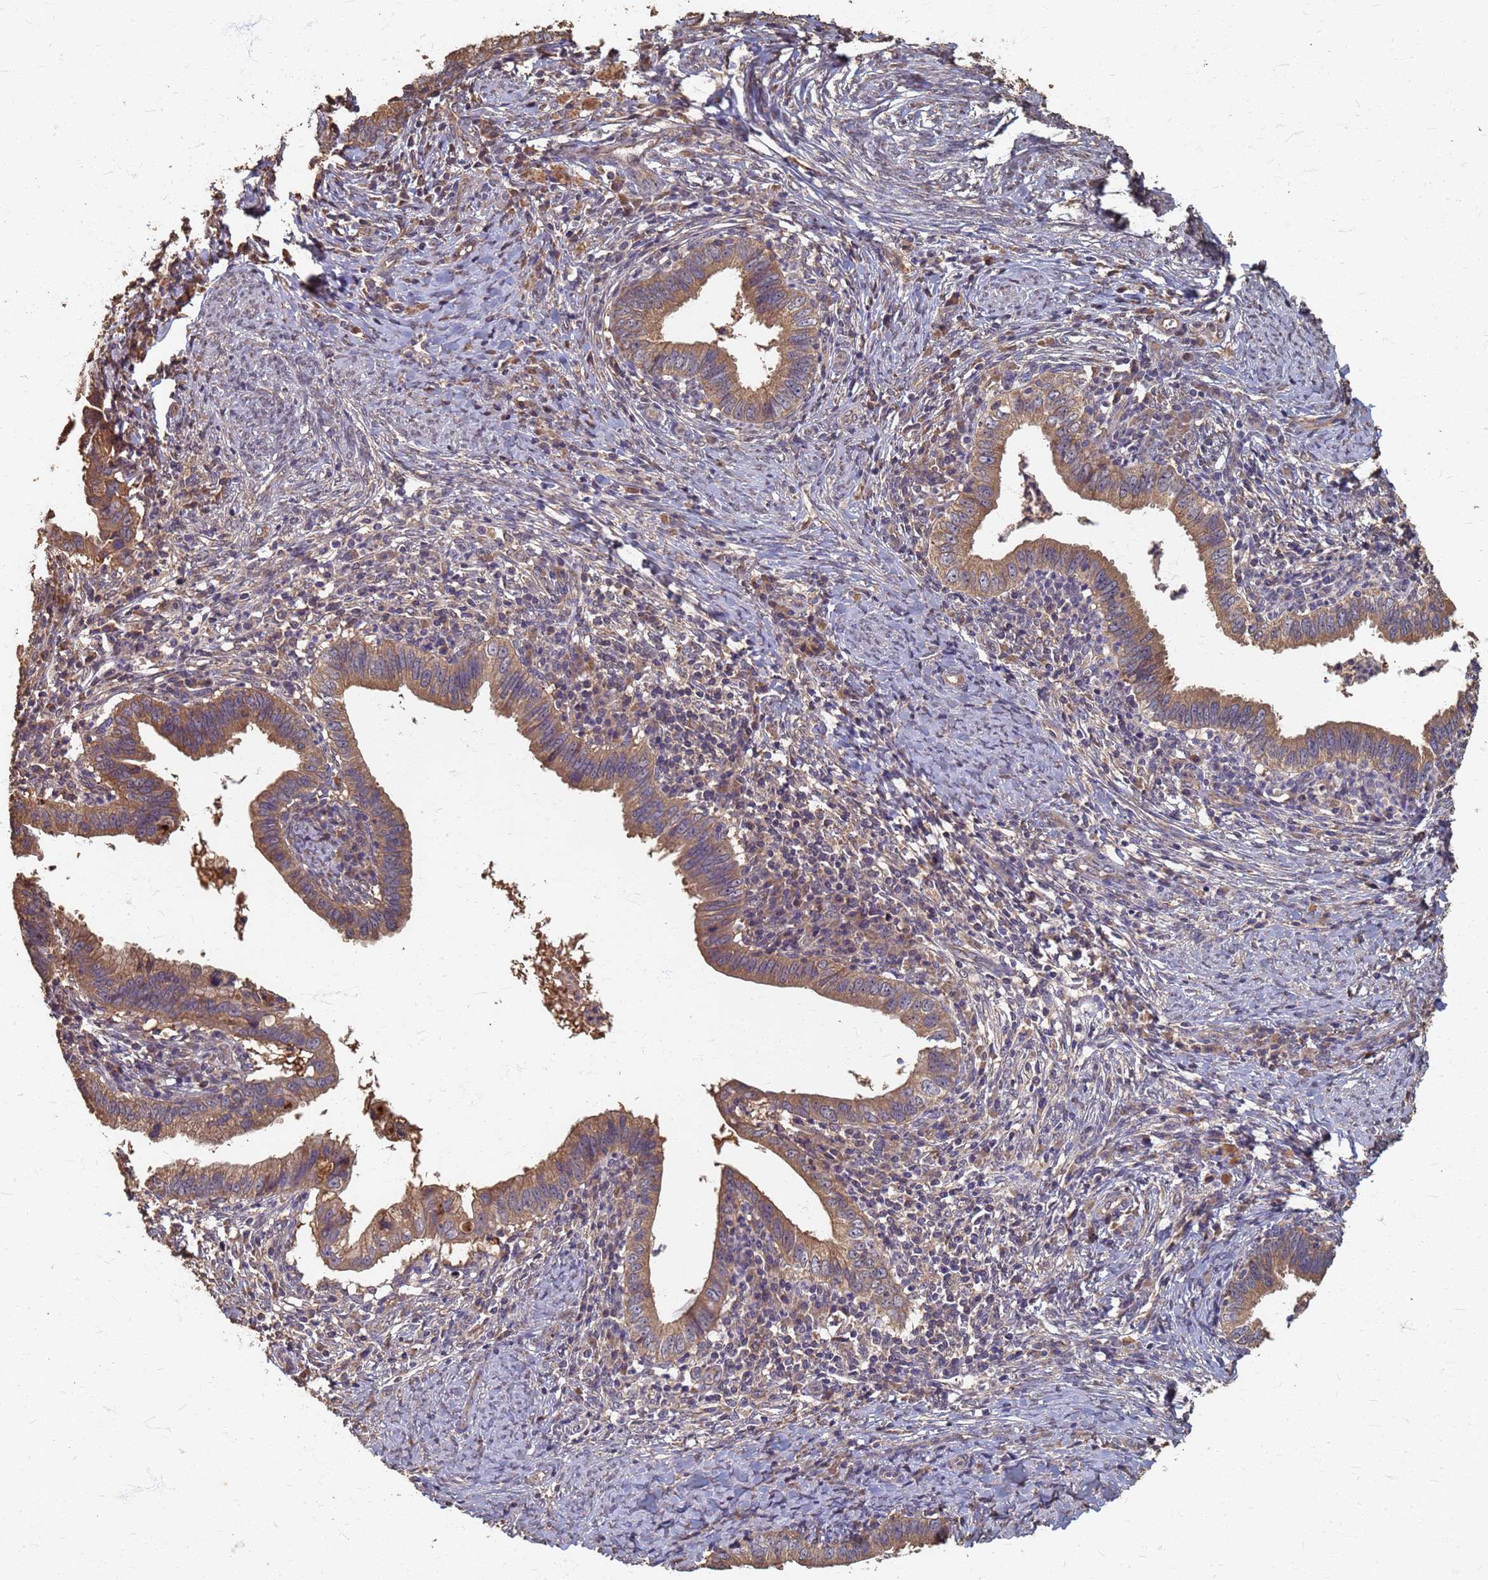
{"staining": {"intensity": "moderate", "quantity": ">75%", "location": "cytoplasmic/membranous"}, "tissue": "cervical cancer", "cell_type": "Tumor cells", "image_type": "cancer", "snomed": [{"axis": "morphology", "description": "Adenocarcinoma, NOS"}, {"axis": "topography", "description": "Cervix"}], "caption": "About >75% of tumor cells in human adenocarcinoma (cervical) reveal moderate cytoplasmic/membranous protein staining as visualized by brown immunohistochemical staining.", "gene": "DPH5", "patient": {"sex": "female", "age": 36}}